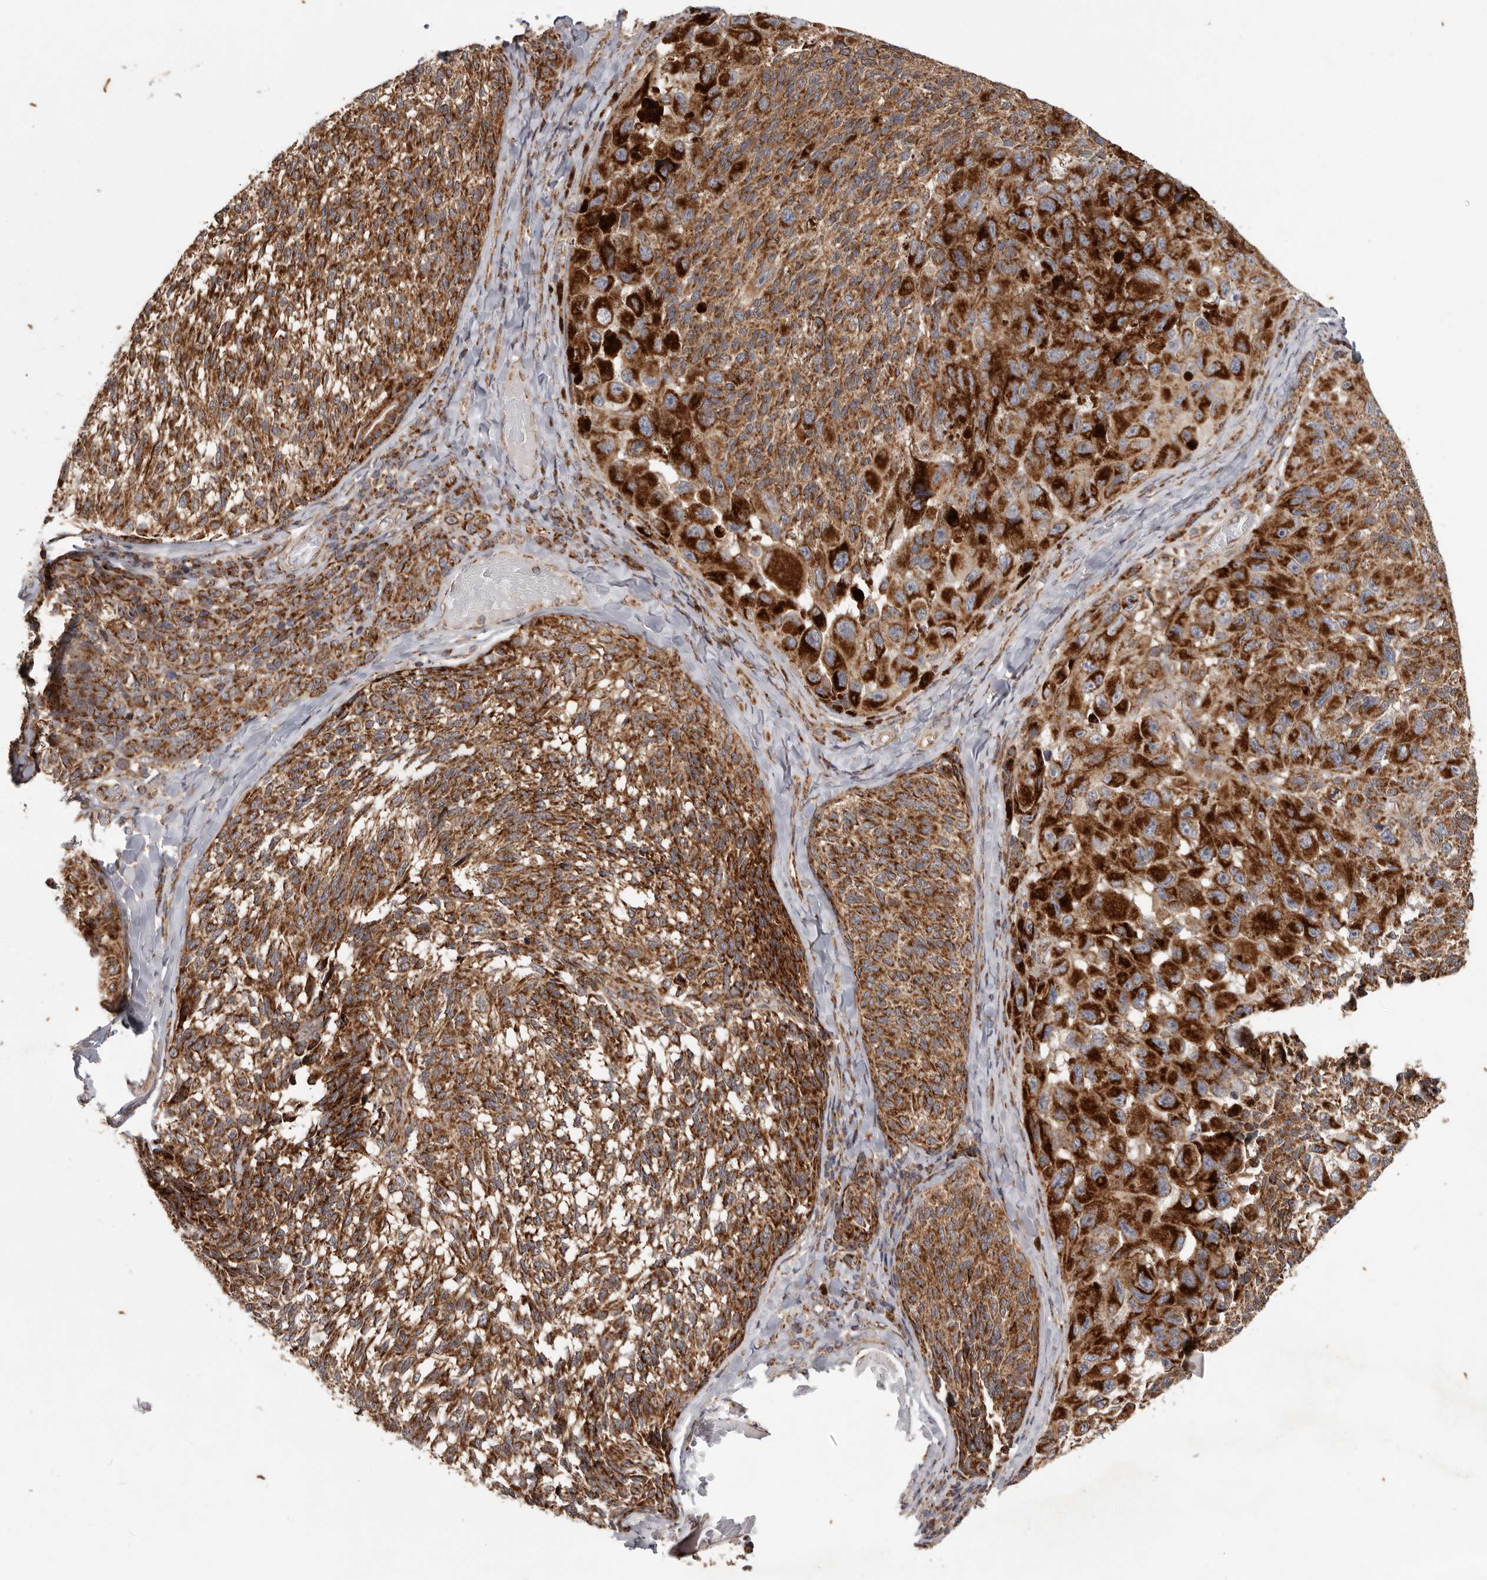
{"staining": {"intensity": "strong", "quantity": ">75%", "location": "cytoplasmic/membranous"}, "tissue": "melanoma", "cell_type": "Tumor cells", "image_type": "cancer", "snomed": [{"axis": "morphology", "description": "Malignant melanoma, NOS"}, {"axis": "topography", "description": "Skin"}], "caption": "There is high levels of strong cytoplasmic/membranous staining in tumor cells of malignant melanoma, as demonstrated by immunohistochemical staining (brown color).", "gene": "MRPS10", "patient": {"sex": "female", "age": 73}}